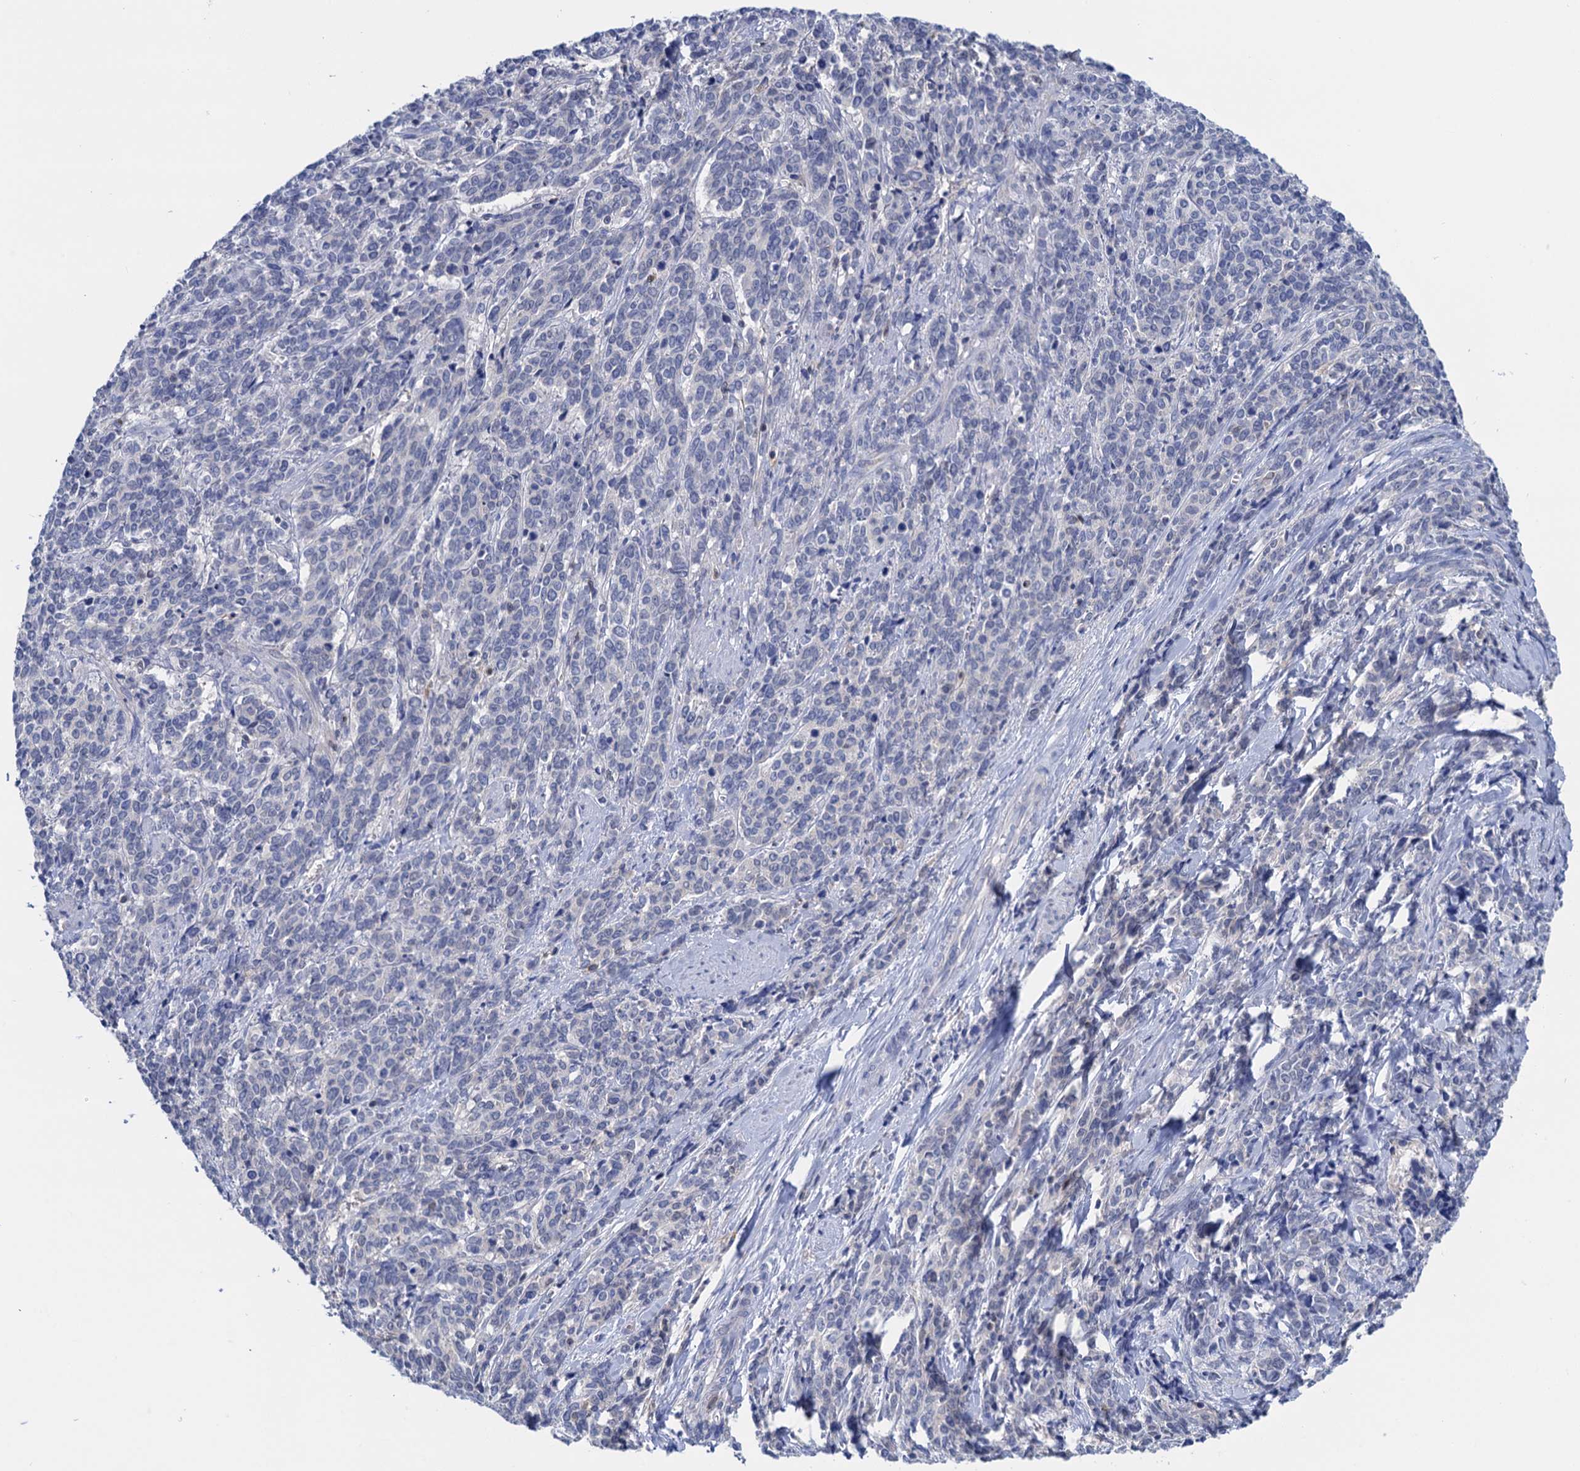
{"staining": {"intensity": "negative", "quantity": "none", "location": "none"}, "tissue": "cervical cancer", "cell_type": "Tumor cells", "image_type": "cancer", "snomed": [{"axis": "morphology", "description": "Squamous cell carcinoma, NOS"}, {"axis": "topography", "description": "Cervix"}], "caption": "Tumor cells are negative for protein expression in human cervical squamous cell carcinoma. (DAB IHC, high magnification).", "gene": "FAH", "patient": {"sex": "female", "age": 60}}